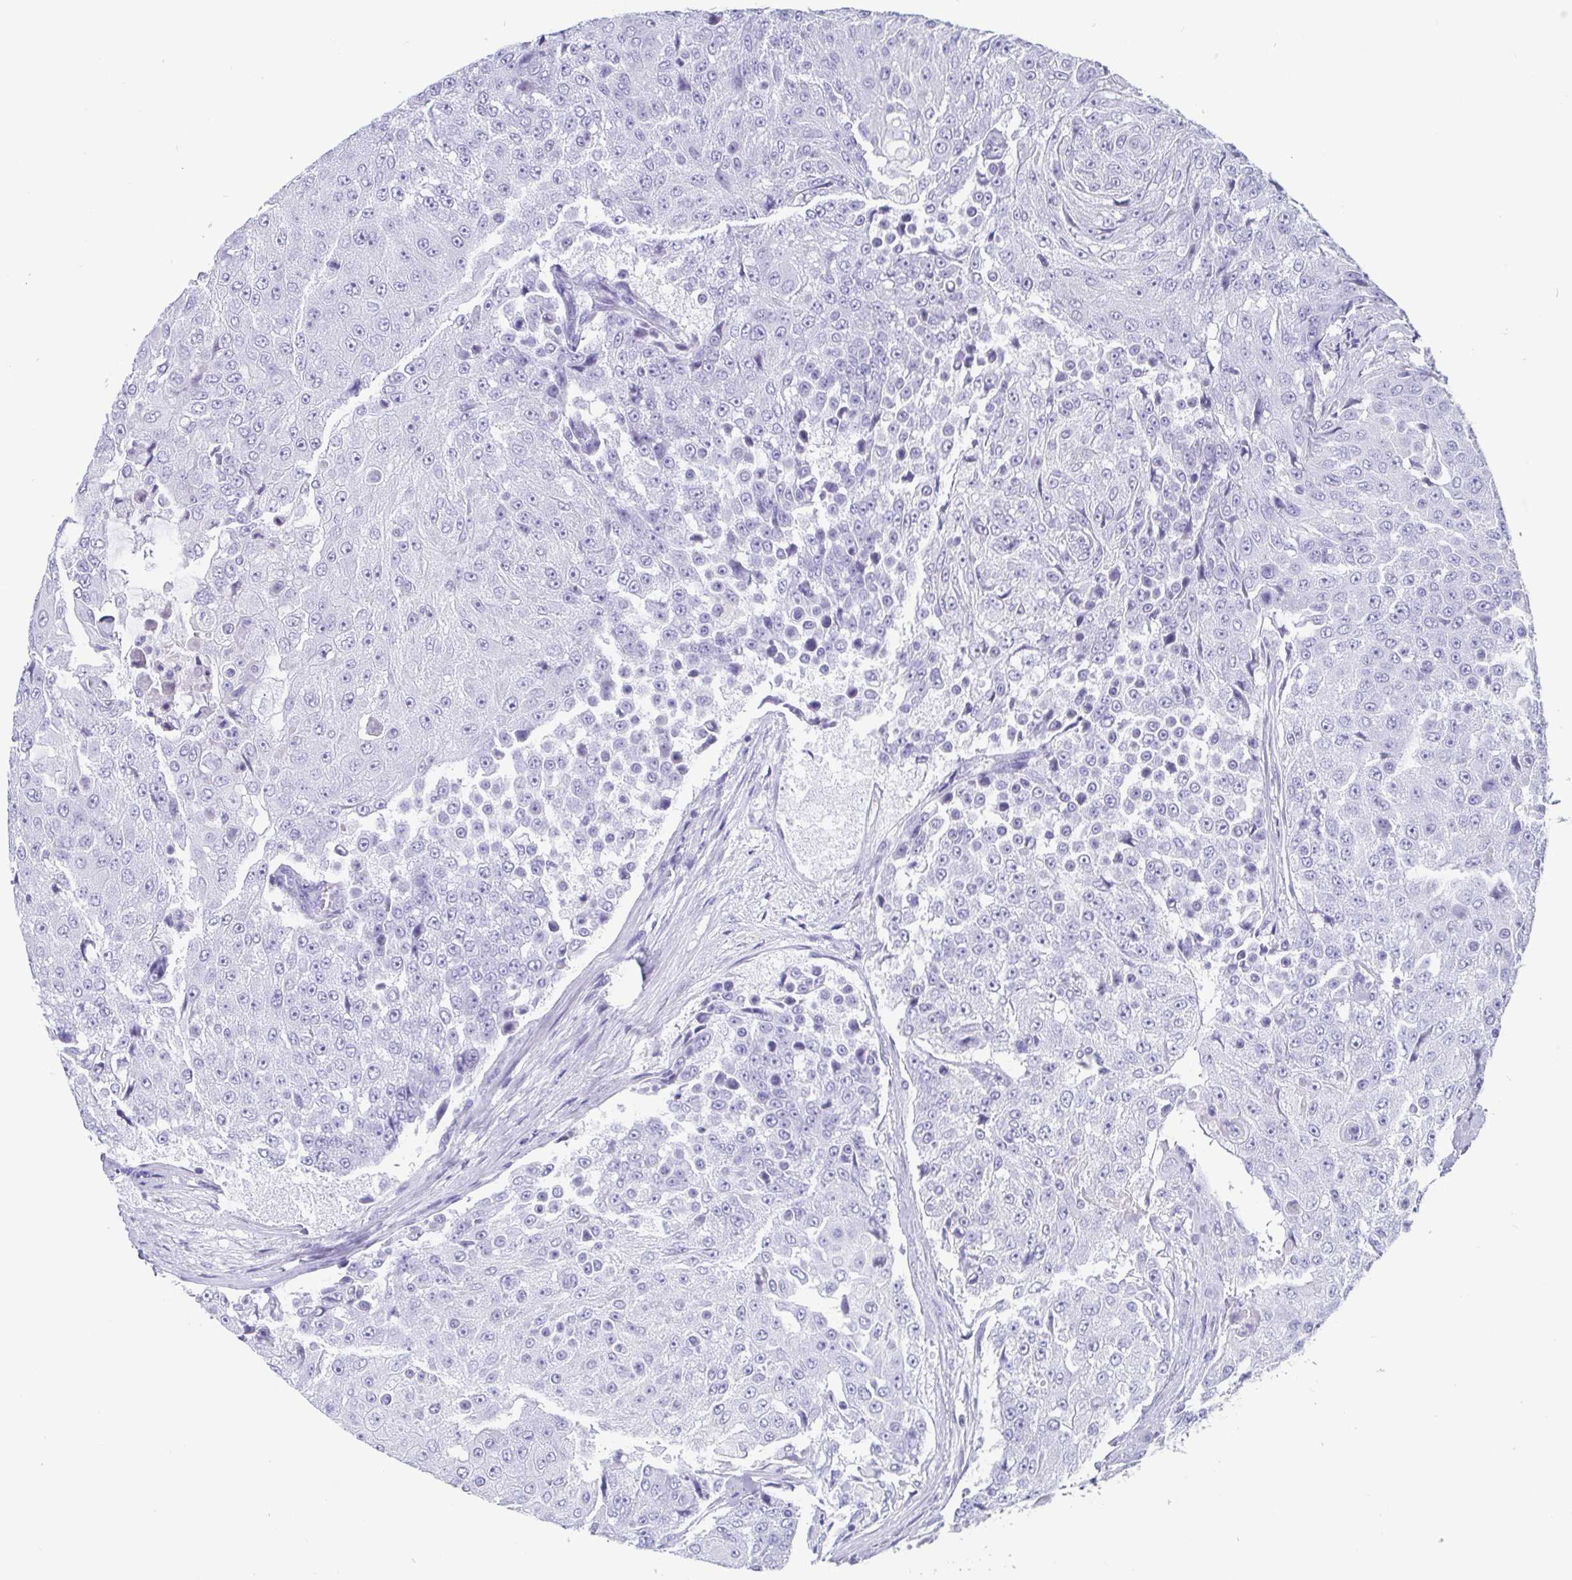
{"staining": {"intensity": "negative", "quantity": "none", "location": "none"}, "tissue": "urothelial cancer", "cell_type": "Tumor cells", "image_type": "cancer", "snomed": [{"axis": "morphology", "description": "Urothelial carcinoma, High grade"}, {"axis": "topography", "description": "Urinary bladder"}], "caption": "Tumor cells show no significant protein positivity in urothelial cancer.", "gene": "SCGN", "patient": {"sex": "female", "age": 63}}